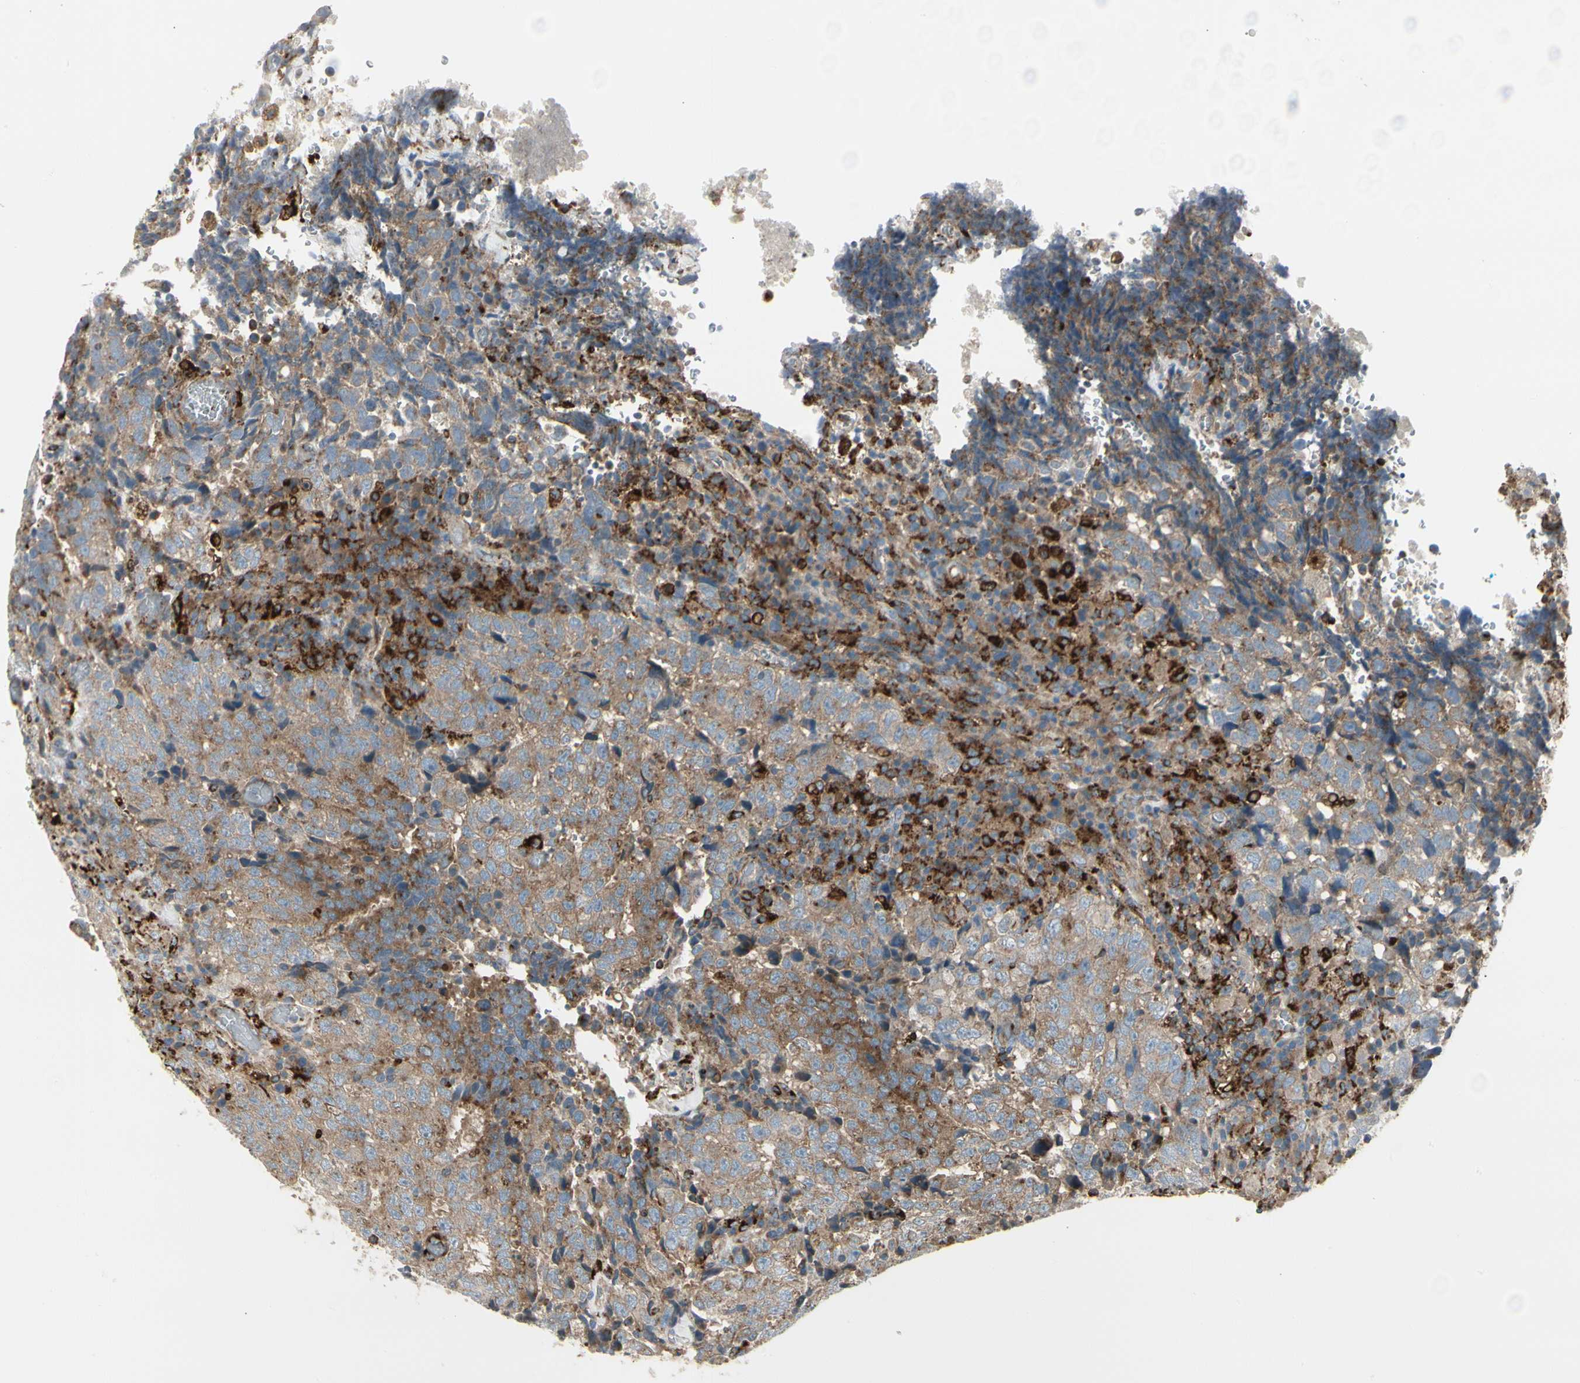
{"staining": {"intensity": "moderate", "quantity": ">75%", "location": "cytoplasmic/membranous"}, "tissue": "testis cancer", "cell_type": "Tumor cells", "image_type": "cancer", "snomed": [{"axis": "morphology", "description": "Necrosis, NOS"}, {"axis": "morphology", "description": "Carcinoma, Embryonal, NOS"}, {"axis": "topography", "description": "Testis"}], "caption": "IHC photomicrograph of neoplastic tissue: testis cancer (embryonal carcinoma) stained using immunohistochemistry (IHC) exhibits medium levels of moderate protein expression localized specifically in the cytoplasmic/membranous of tumor cells, appearing as a cytoplasmic/membranous brown color.", "gene": "ATP6V1B2", "patient": {"sex": "male", "age": 19}}